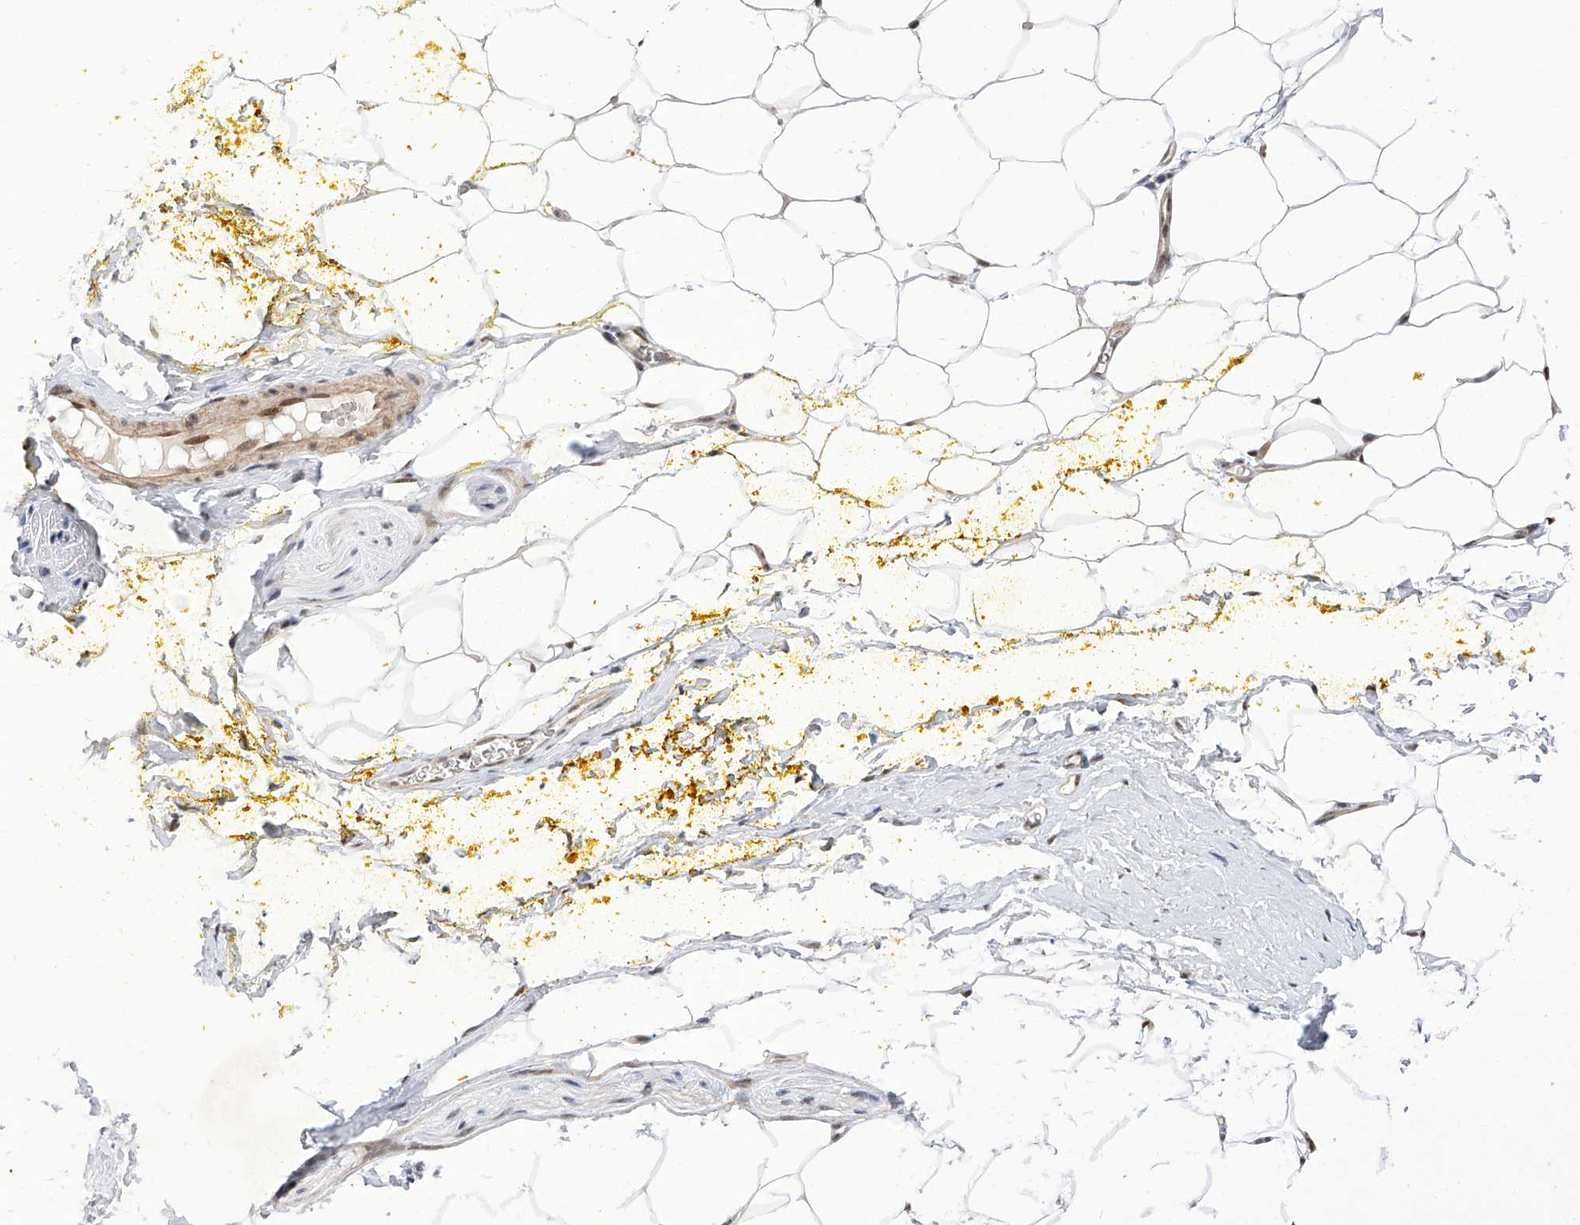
{"staining": {"intensity": "moderate", "quantity": ">75%", "location": "nuclear"}, "tissue": "adipose tissue", "cell_type": "Adipocytes", "image_type": "normal", "snomed": [{"axis": "morphology", "description": "Normal tissue, NOS"}, {"axis": "morphology", "description": "Adenocarcinoma, Low grade"}, {"axis": "topography", "description": "Prostate"}, {"axis": "topography", "description": "Peripheral nerve tissue"}], "caption": "Approximately >75% of adipocytes in unremarkable adipose tissue reveal moderate nuclear protein staining as visualized by brown immunohistochemical staining.", "gene": "RAD54L", "patient": {"sex": "male", "age": 63}}